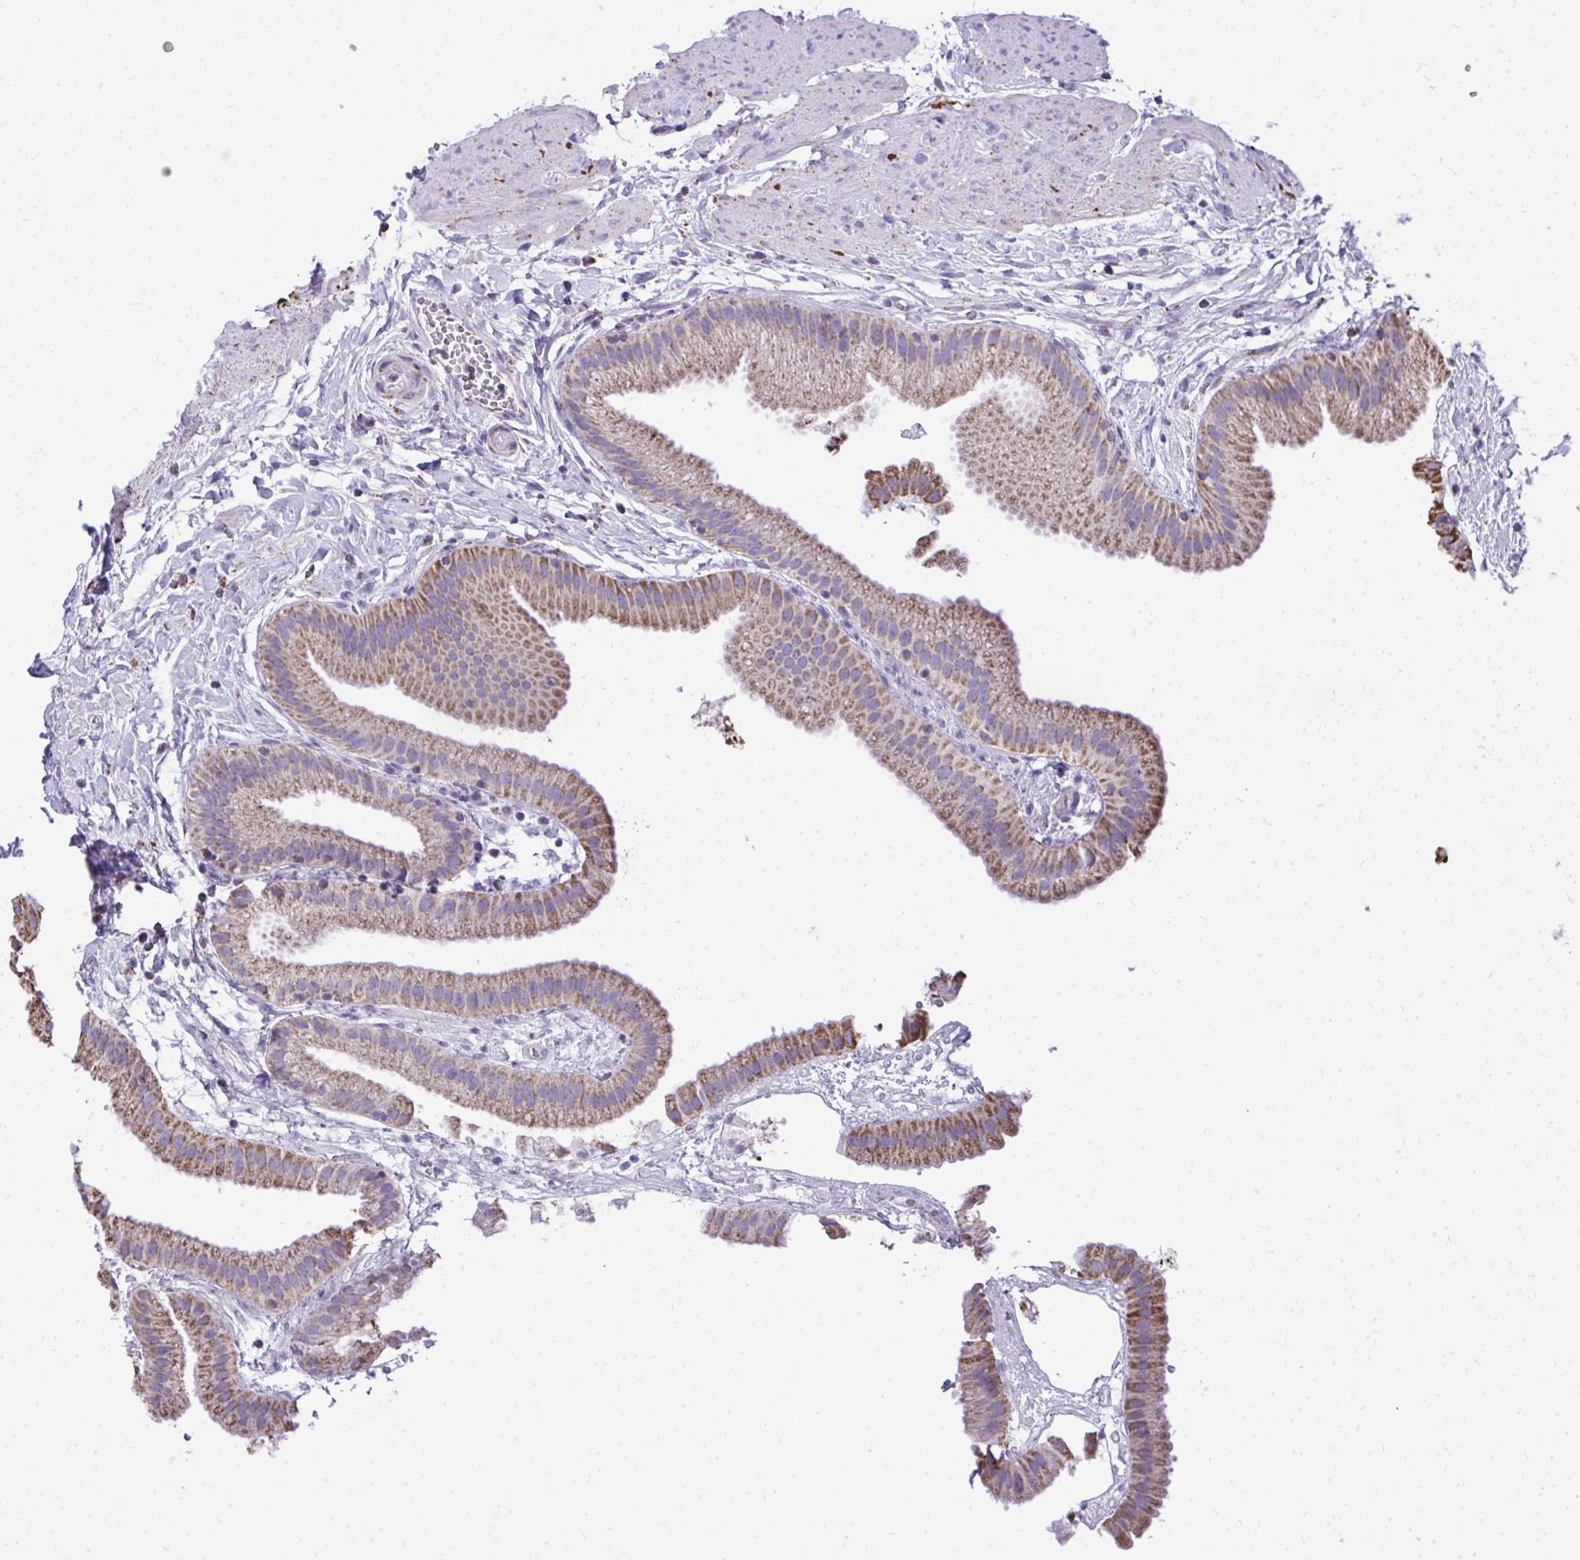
{"staining": {"intensity": "moderate", "quantity": ">75%", "location": "cytoplasmic/membranous"}, "tissue": "gallbladder", "cell_type": "Glandular cells", "image_type": "normal", "snomed": [{"axis": "morphology", "description": "Normal tissue, NOS"}, {"axis": "topography", "description": "Gallbladder"}], "caption": "A photomicrograph of human gallbladder stained for a protein reveals moderate cytoplasmic/membranous brown staining in glandular cells. (brown staining indicates protein expression, while blue staining denotes nuclei).", "gene": "MPZL2", "patient": {"sex": "female", "age": 63}}